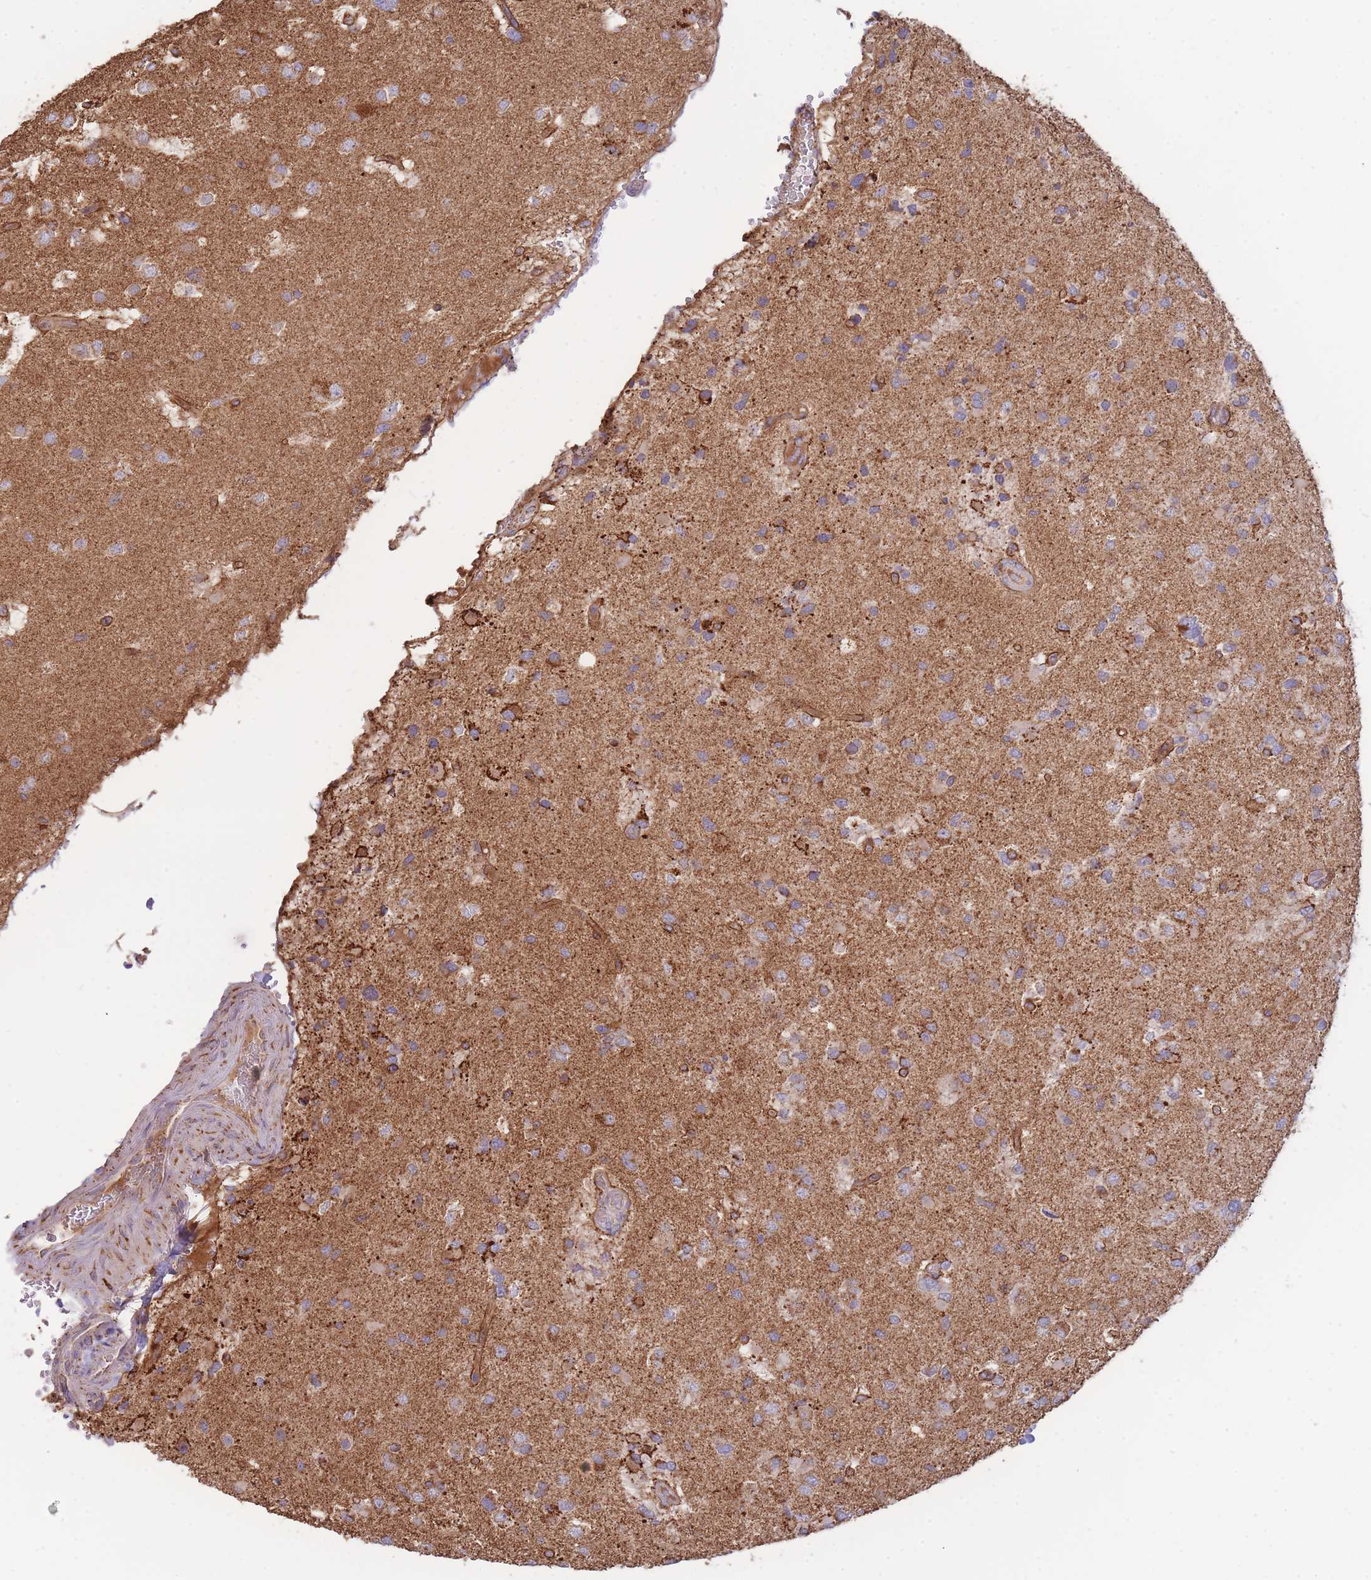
{"staining": {"intensity": "moderate", "quantity": "<25%", "location": "cytoplasmic/membranous"}, "tissue": "glioma", "cell_type": "Tumor cells", "image_type": "cancer", "snomed": [{"axis": "morphology", "description": "Glioma, malignant, High grade"}, {"axis": "topography", "description": "Brain"}], "caption": "Glioma was stained to show a protein in brown. There is low levels of moderate cytoplasmic/membranous staining in about <25% of tumor cells.", "gene": "MRPL17", "patient": {"sex": "male", "age": 53}}